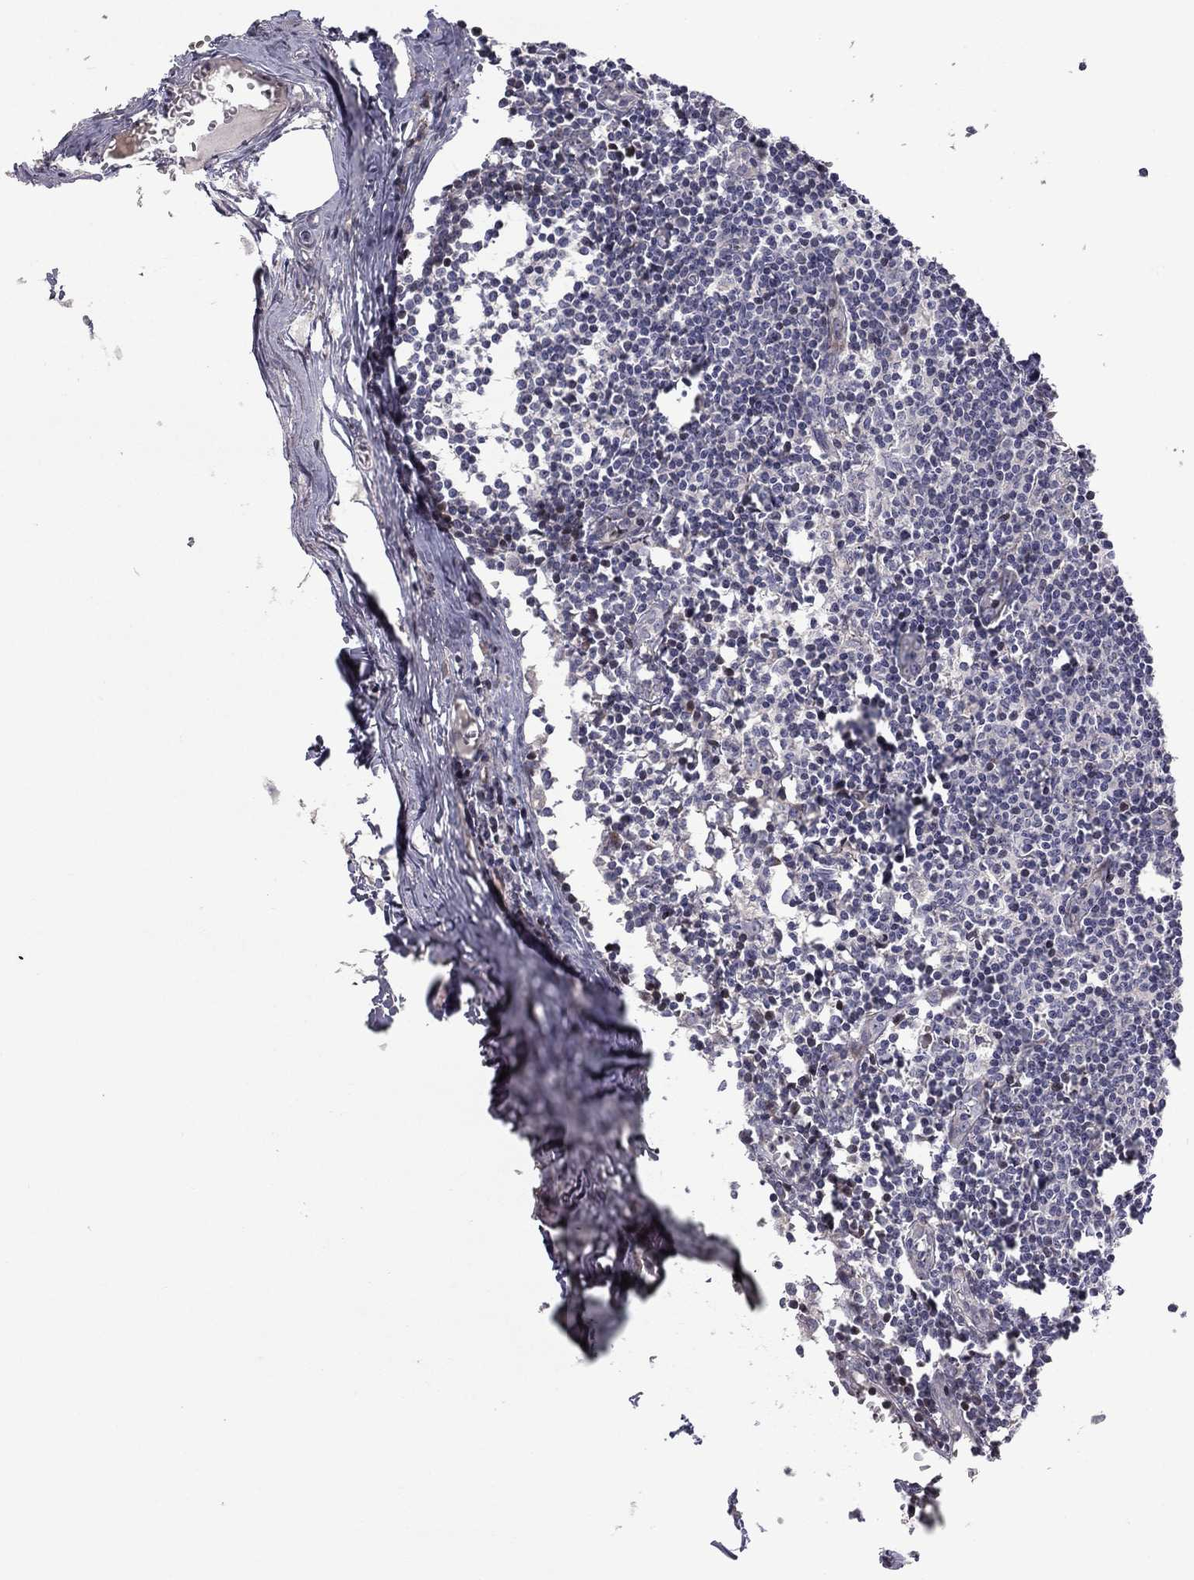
{"staining": {"intensity": "negative", "quantity": "none", "location": "none"}, "tissue": "lymph node", "cell_type": "Germinal center cells", "image_type": "normal", "snomed": [{"axis": "morphology", "description": "Normal tissue, NOS"}, {"axis": "topography", "description": "Lymph node"}], "caption": "This is an immunohistochemistry histopathology image of normal human lymph node. There is no positivity in germinal center cells.", "gene": "MIOS", "patient": {"sex": "male", "age": 59}}